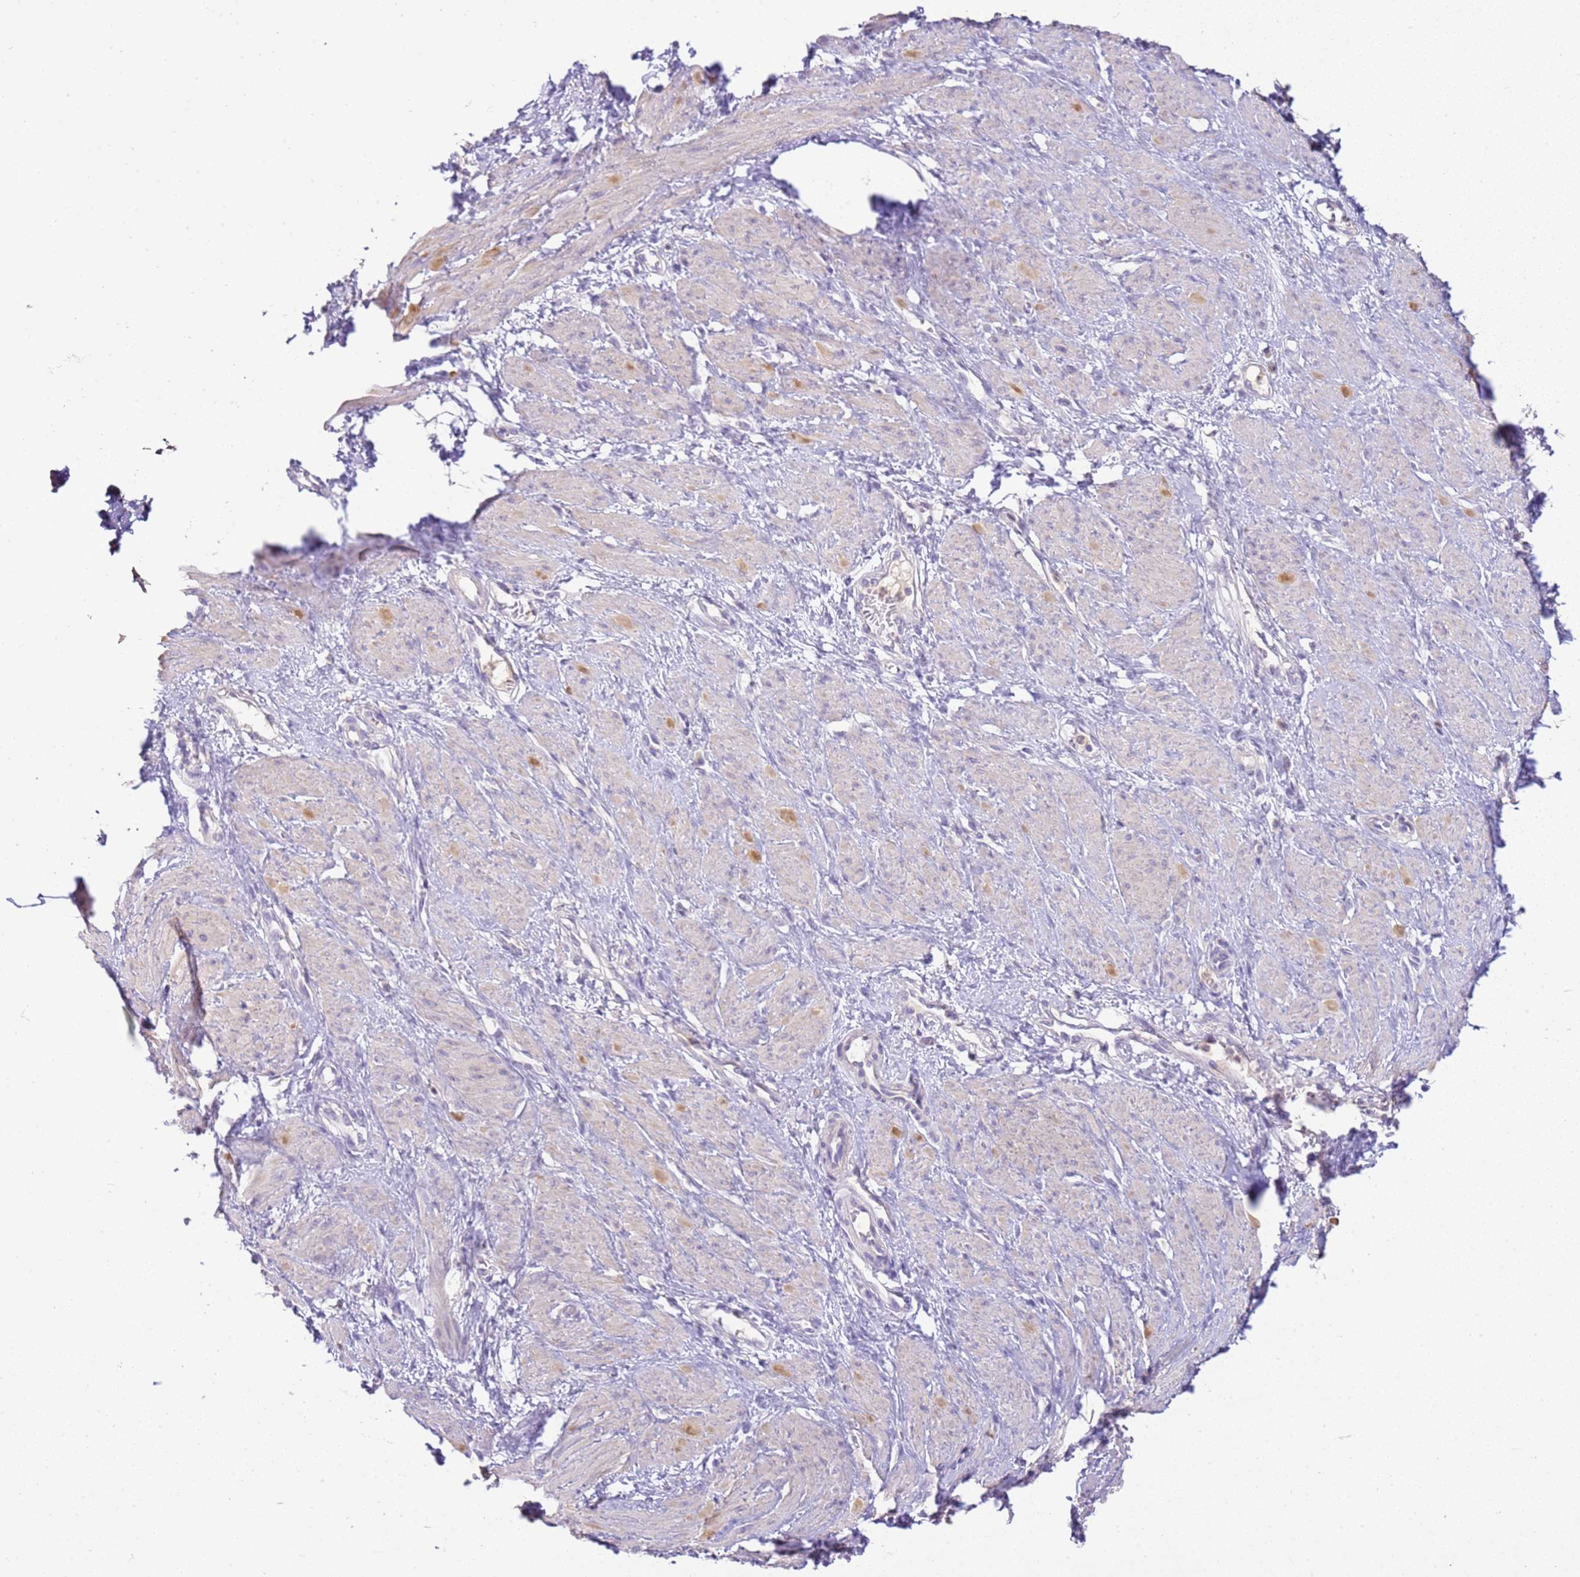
{"staining": {"intensity": "negative", "quantity": "none", "location": "none"}, "tissue": "smooth muscle", "cell_type": "Smooth muscle cells", "image_type": "normal", "snomed": [{"axis": "morphology", "description": "Normal tissue, NOS"}, {"axis": "topography", "description": "Smooth muscle"}, {"axis": "topography", "description": "Uterus"}], "caption": "IHC image of normal smooth muscle: human smooth muscle stained with DAB (3,3'-diaminobenzidine) exhibits no significant protein expression in smooth muscle cells. (Stains: DAB IHC with hematoxylin counter stain, Microscopy: brightfield microscopy at high magnification).", "gene": "IL2RG", "patient": {"sex": "female", "age": 39}}